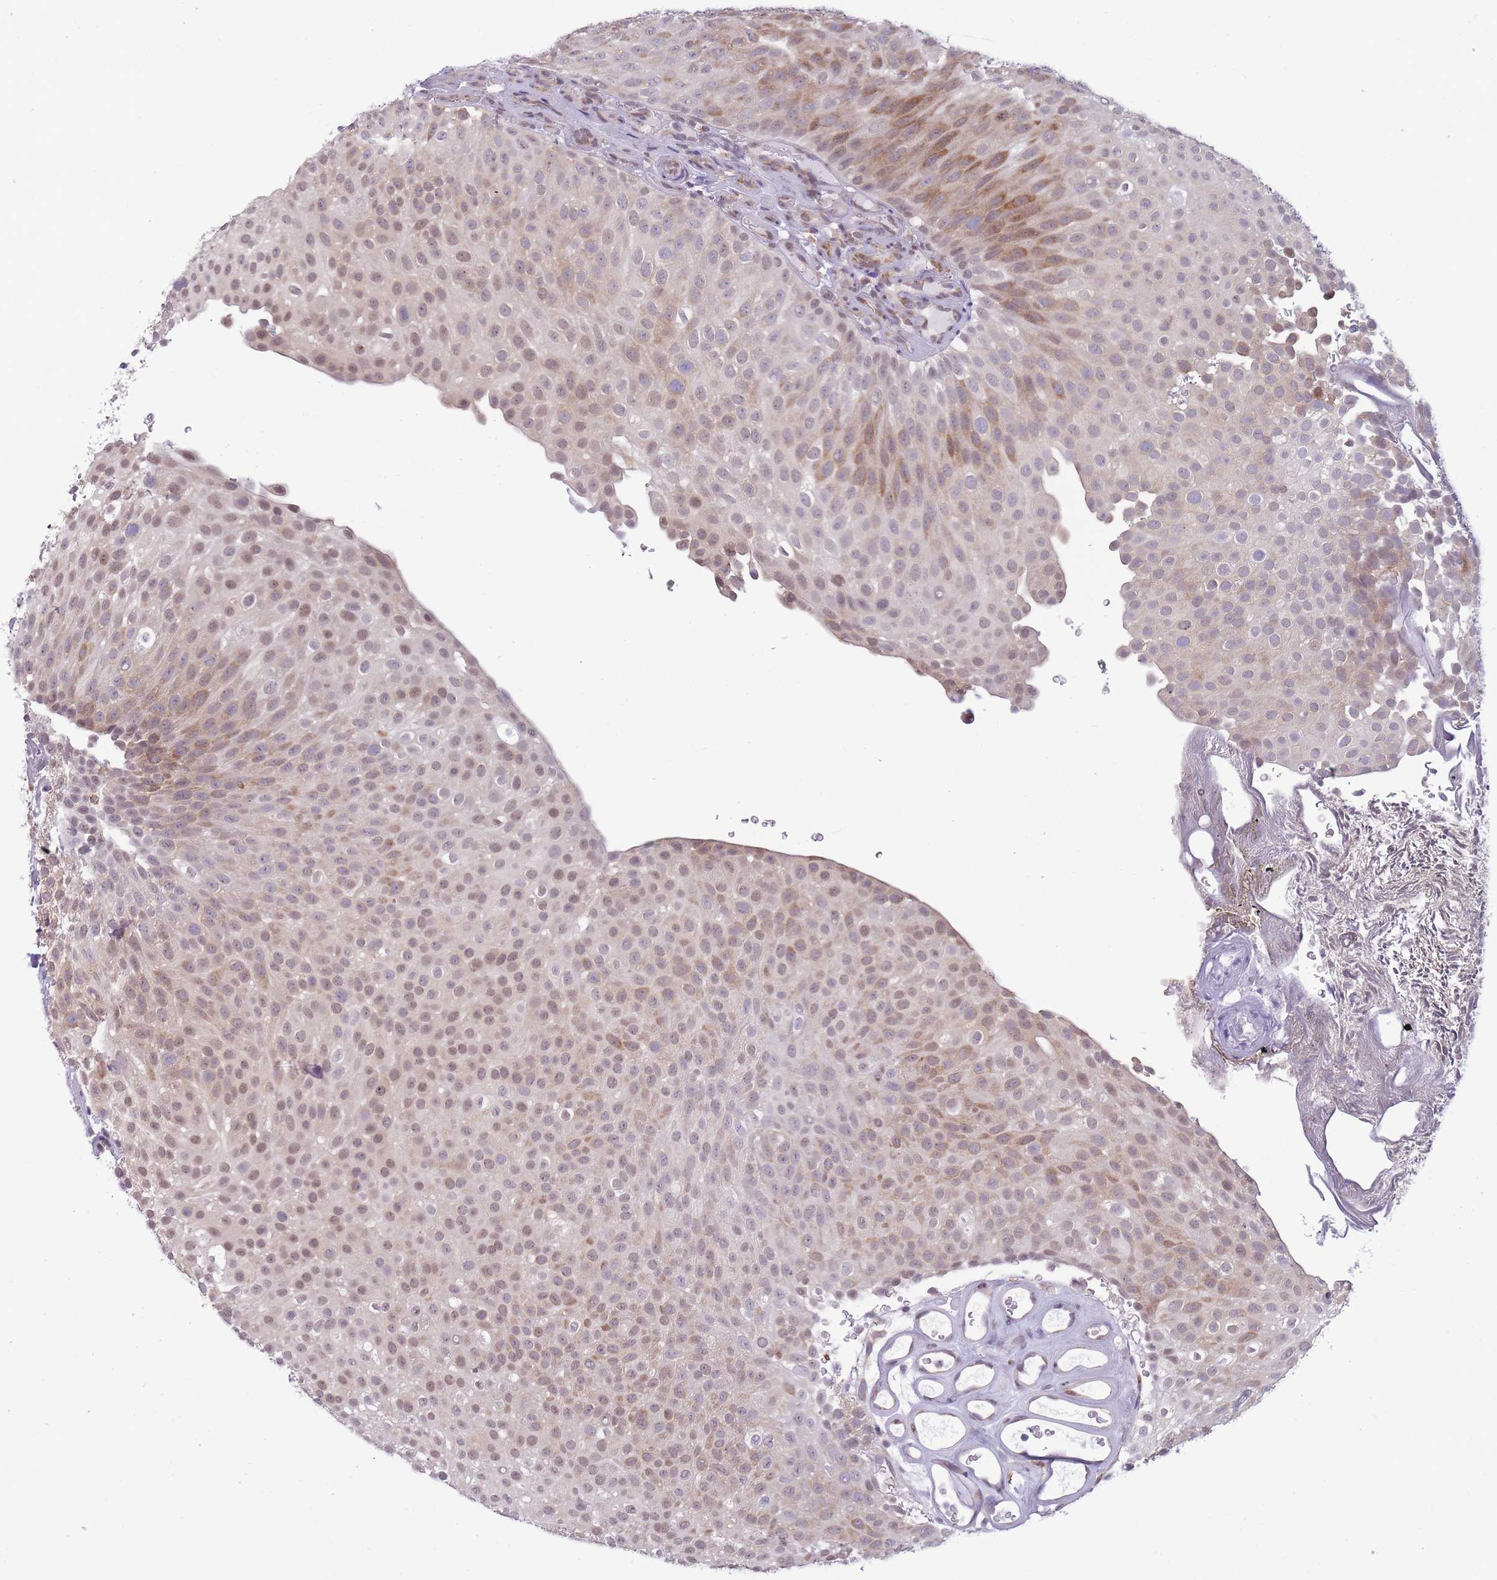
{"staining": {"intensity": "moderate", "quantity": "25%-75%", "location": "cytoplasmic/membranous,nuclear"}, "tissue": "urothelial cancer", "cell_type": "Tumor cells", "image_type": "cancer", "snomed": [{"axis": "morphology", "description": "Urothelial carcinoma, Low grade"}, {"axis": "topography", "description": "Urinary bladder"}], "caption": "Urothelial cancer tissue reveals moderate cytoplasmic/membranous and nuclear positivity in about 25%-75% of tumor cells (DAB (3,3'-diaminobenzidine) IHC, brown staining for protein, blue staining for nuclei).", "gene": "TMEM121", "patient": {"sex": "male", "age": 78}}